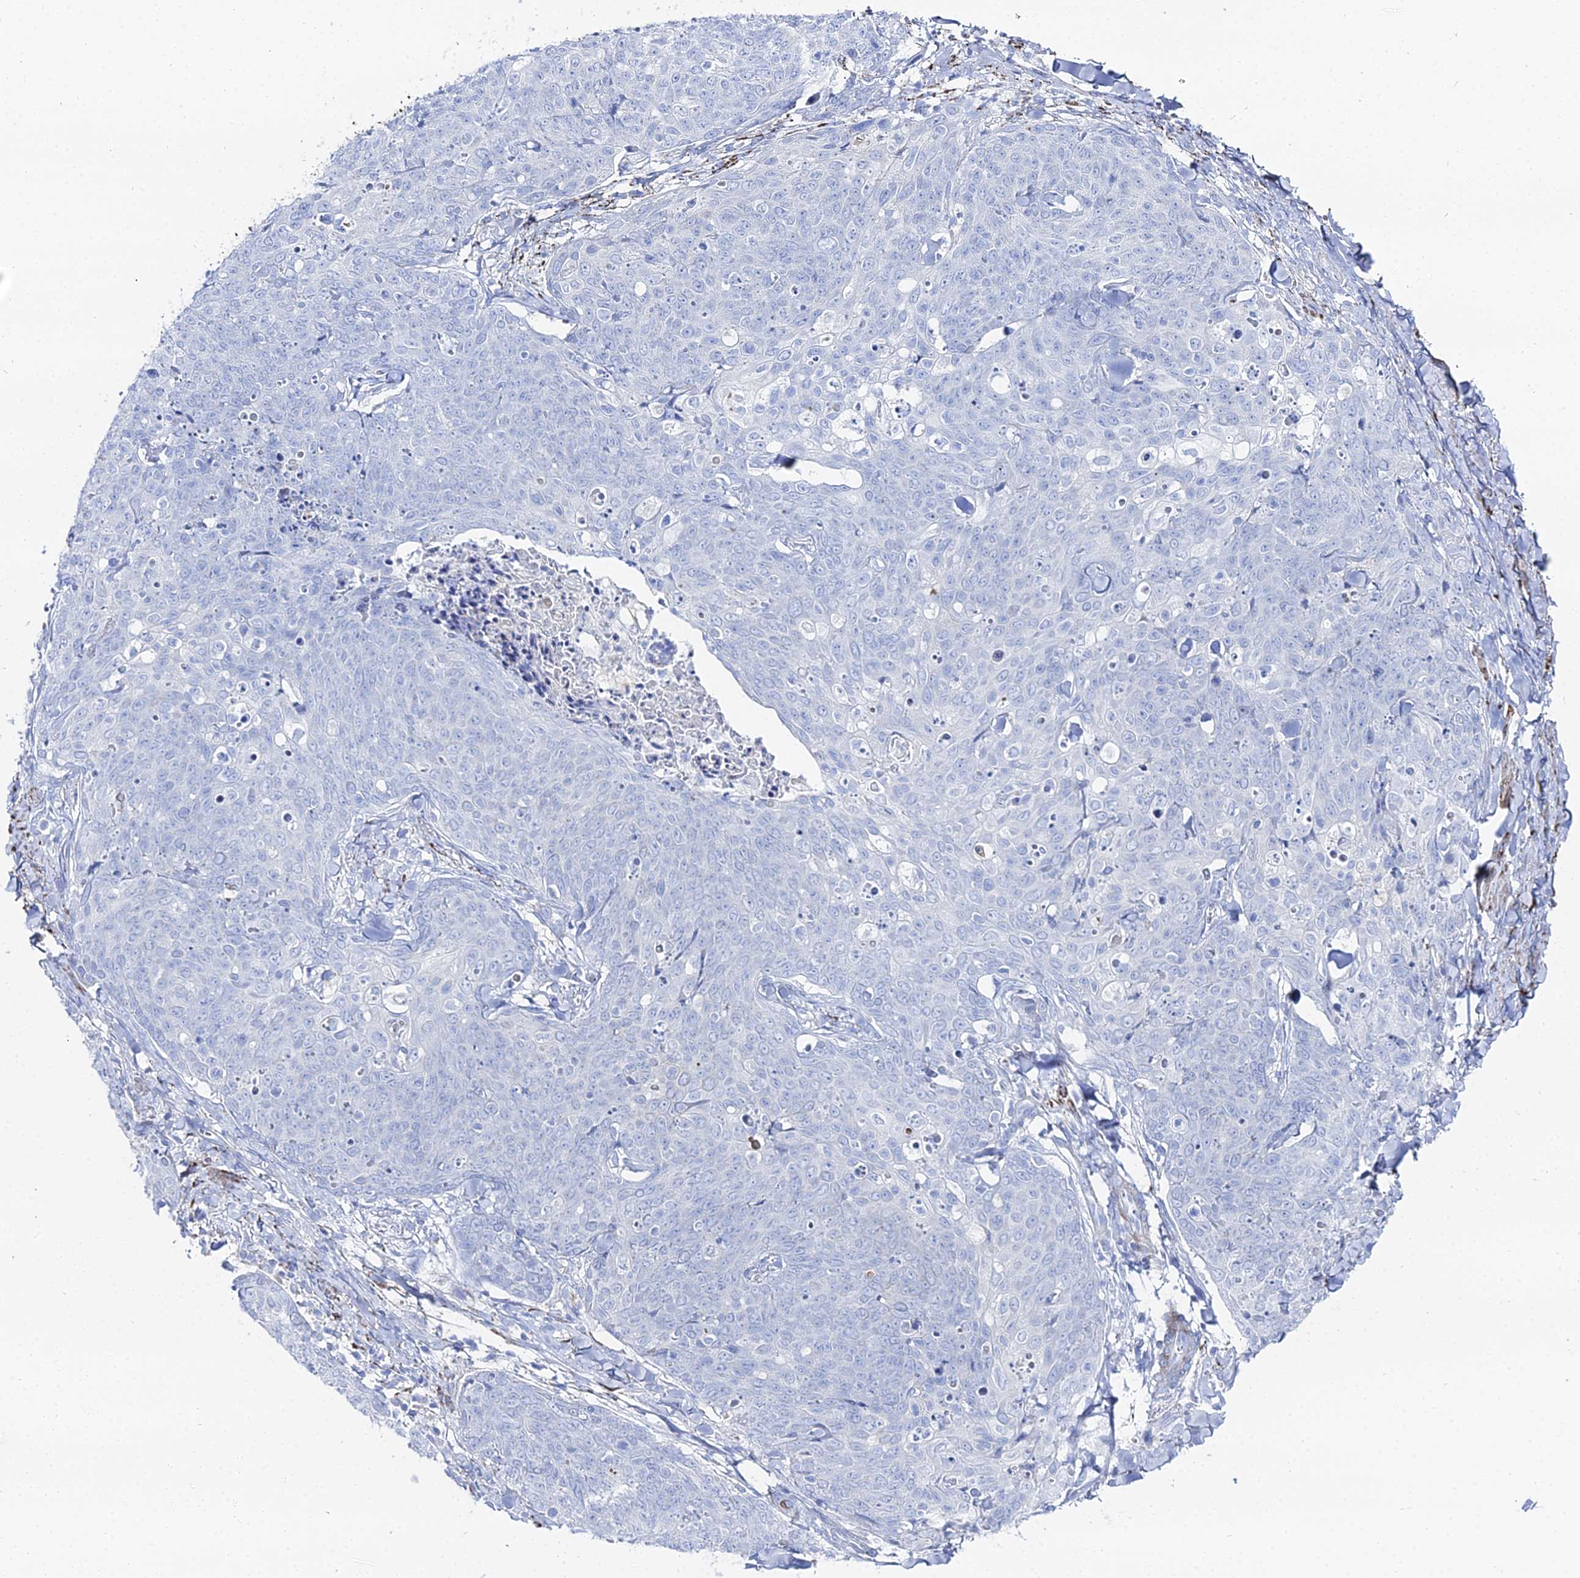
{"staining": {"intensity": "negative", "quantity": "none", "location": "none"}, "tissue": "skin cancer", "cell_type": "Tumor cells", "image_type": "cancer", "snomed": [{"axis": "morphology", "description": "Squamous cell carcinoma, NOS"}, {"axis": "topography", "description": "Skin"}, {"axis": "topography", "description": "Vulva"}], "caption": "Squamous cell carcinoma (skin) was stained to show a protein in brown. There is no significant expression in tumor cells. Nuclei are stained in blue.", "gene": "DHX34", "patient": {"sex": "female", "age": 85}}